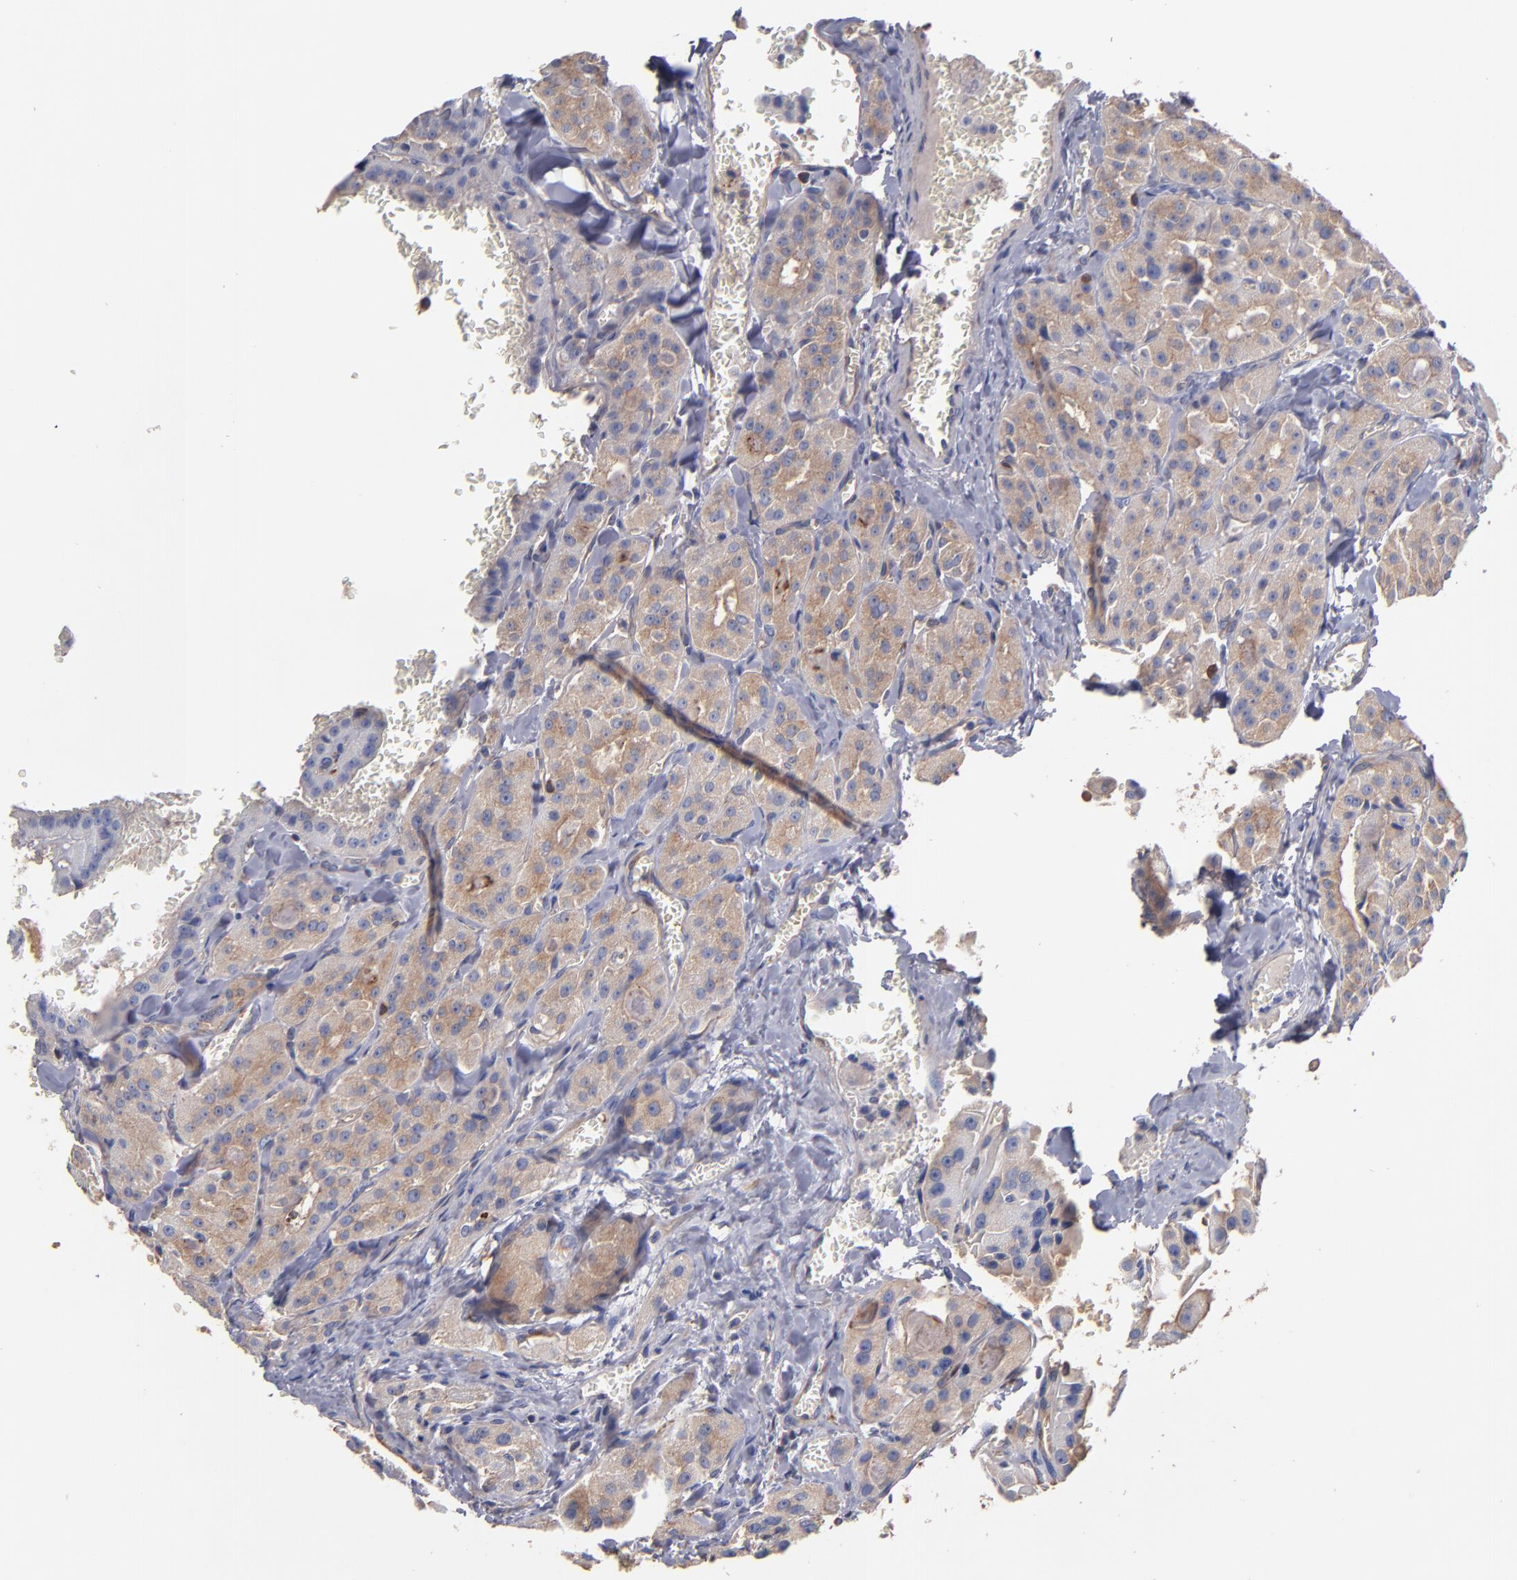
{"staining": {"intensity": "weak", "quantity": ">75%", "location": "cytoplasmic/membranous"}, "tissue": "thyroid cancer", "cell_type": "Tumor cells", "image_type": "cancer", "snomed": [{"axis": "morphology", "description": "Carcinoma, NOS"}, {"axis": "topography", "description": "Thyroid gland"}], "caption": "Immunohistochemistry (IHC) (DAB (3,3'-diaminobenzidine)) staining of human thyroid cancer reveals weak cytoplasmic/membranous protein expression in about >75% of tumor cells.", "gene": "ESYT2", "patient": {"sex": "male", "age": 76}}